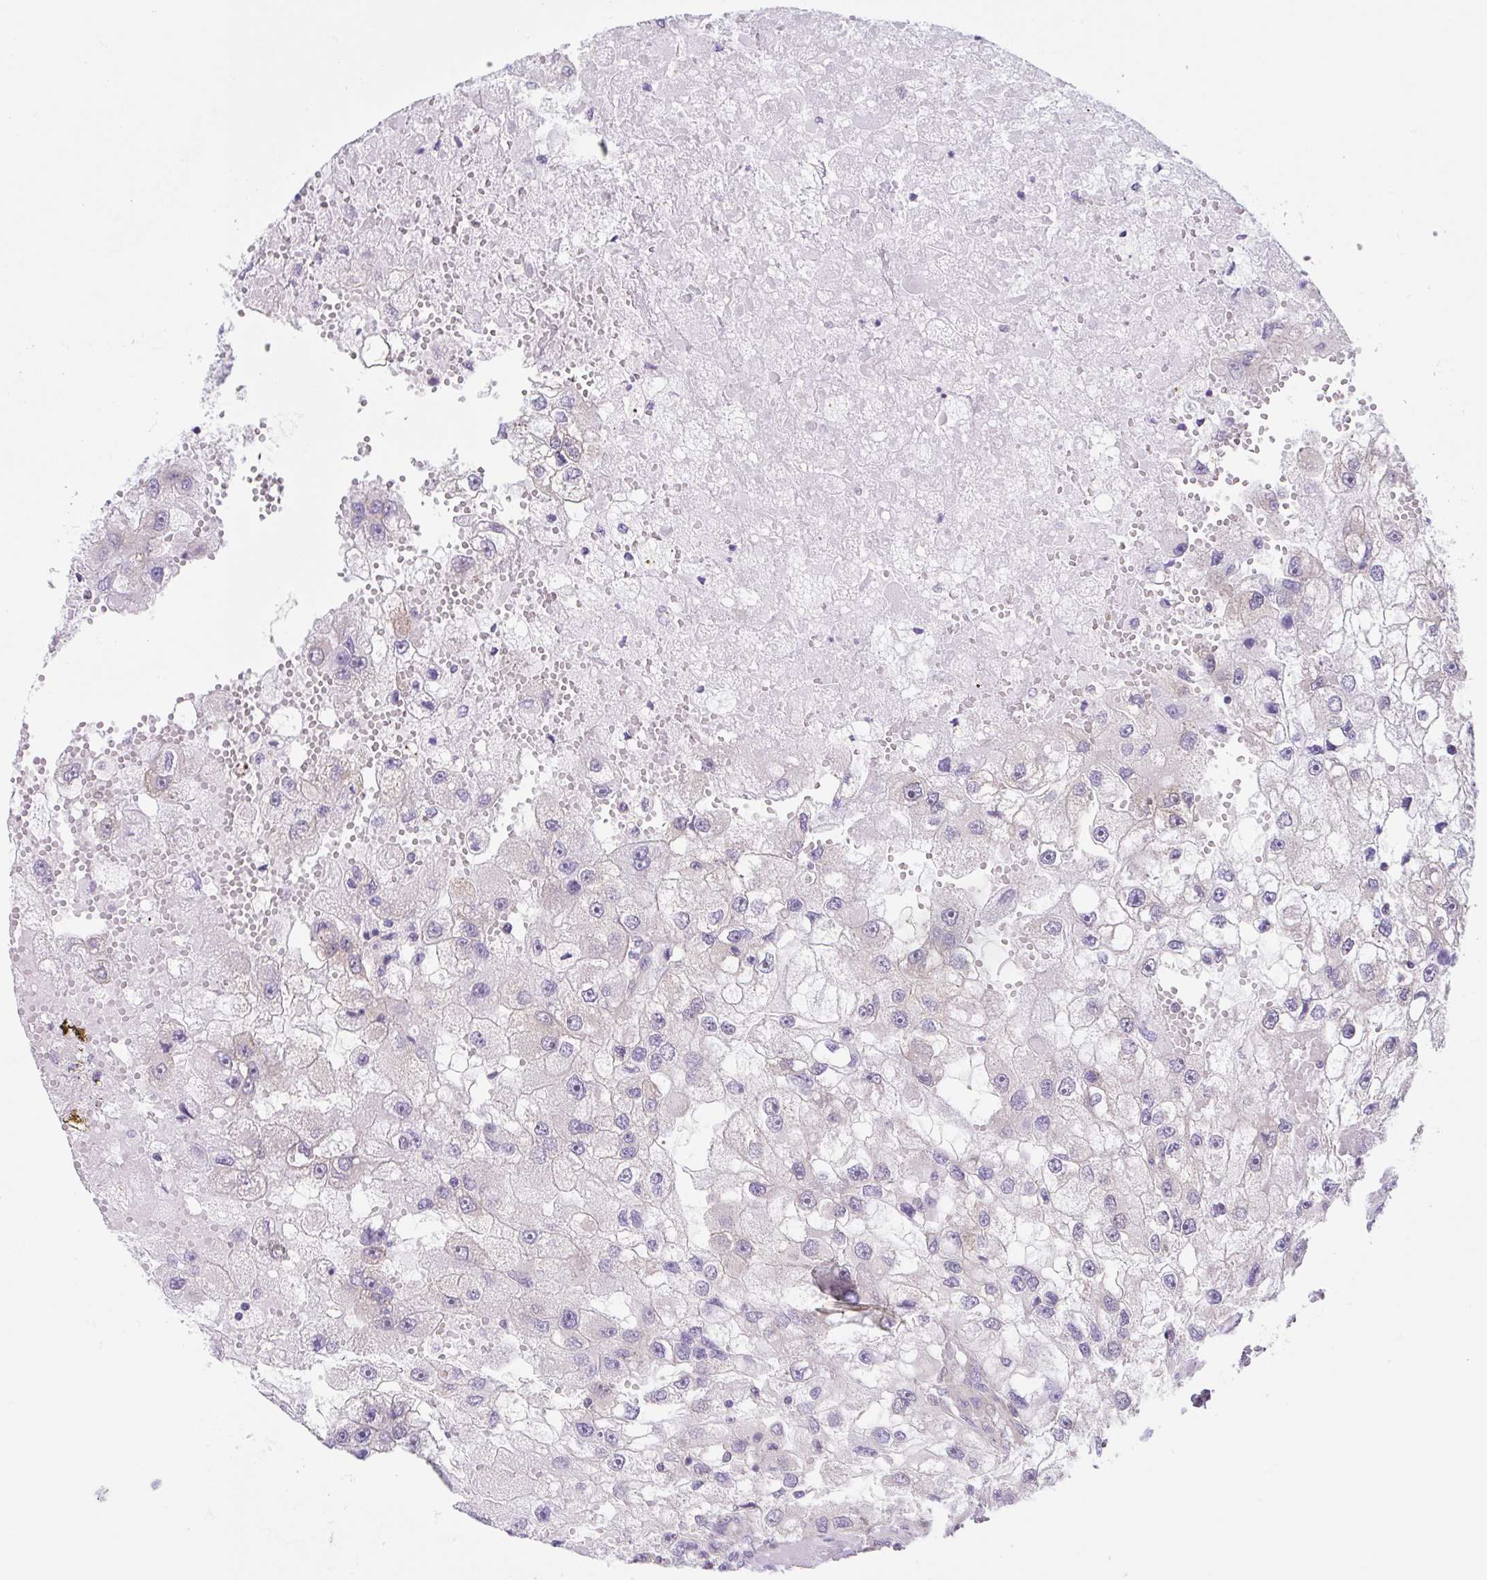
{"staining": {"intensity": "negative", "quantity": "none", "location": "none"}, "tissue": "renal cancer", "cell_type": "Tumor cells", "image_type": "cancer", "snomed": [{"axis": "morphology", "description": "Adenocarcinoma, NOS"}, {"axis": "topography", "description": "Kidney"}], "caption": "IHC of human adenocarcinoma (renal) exhibits no staining in tumor cells.", "gene": "TBPL2", "patient": {"sex": "male", "age": 63}}